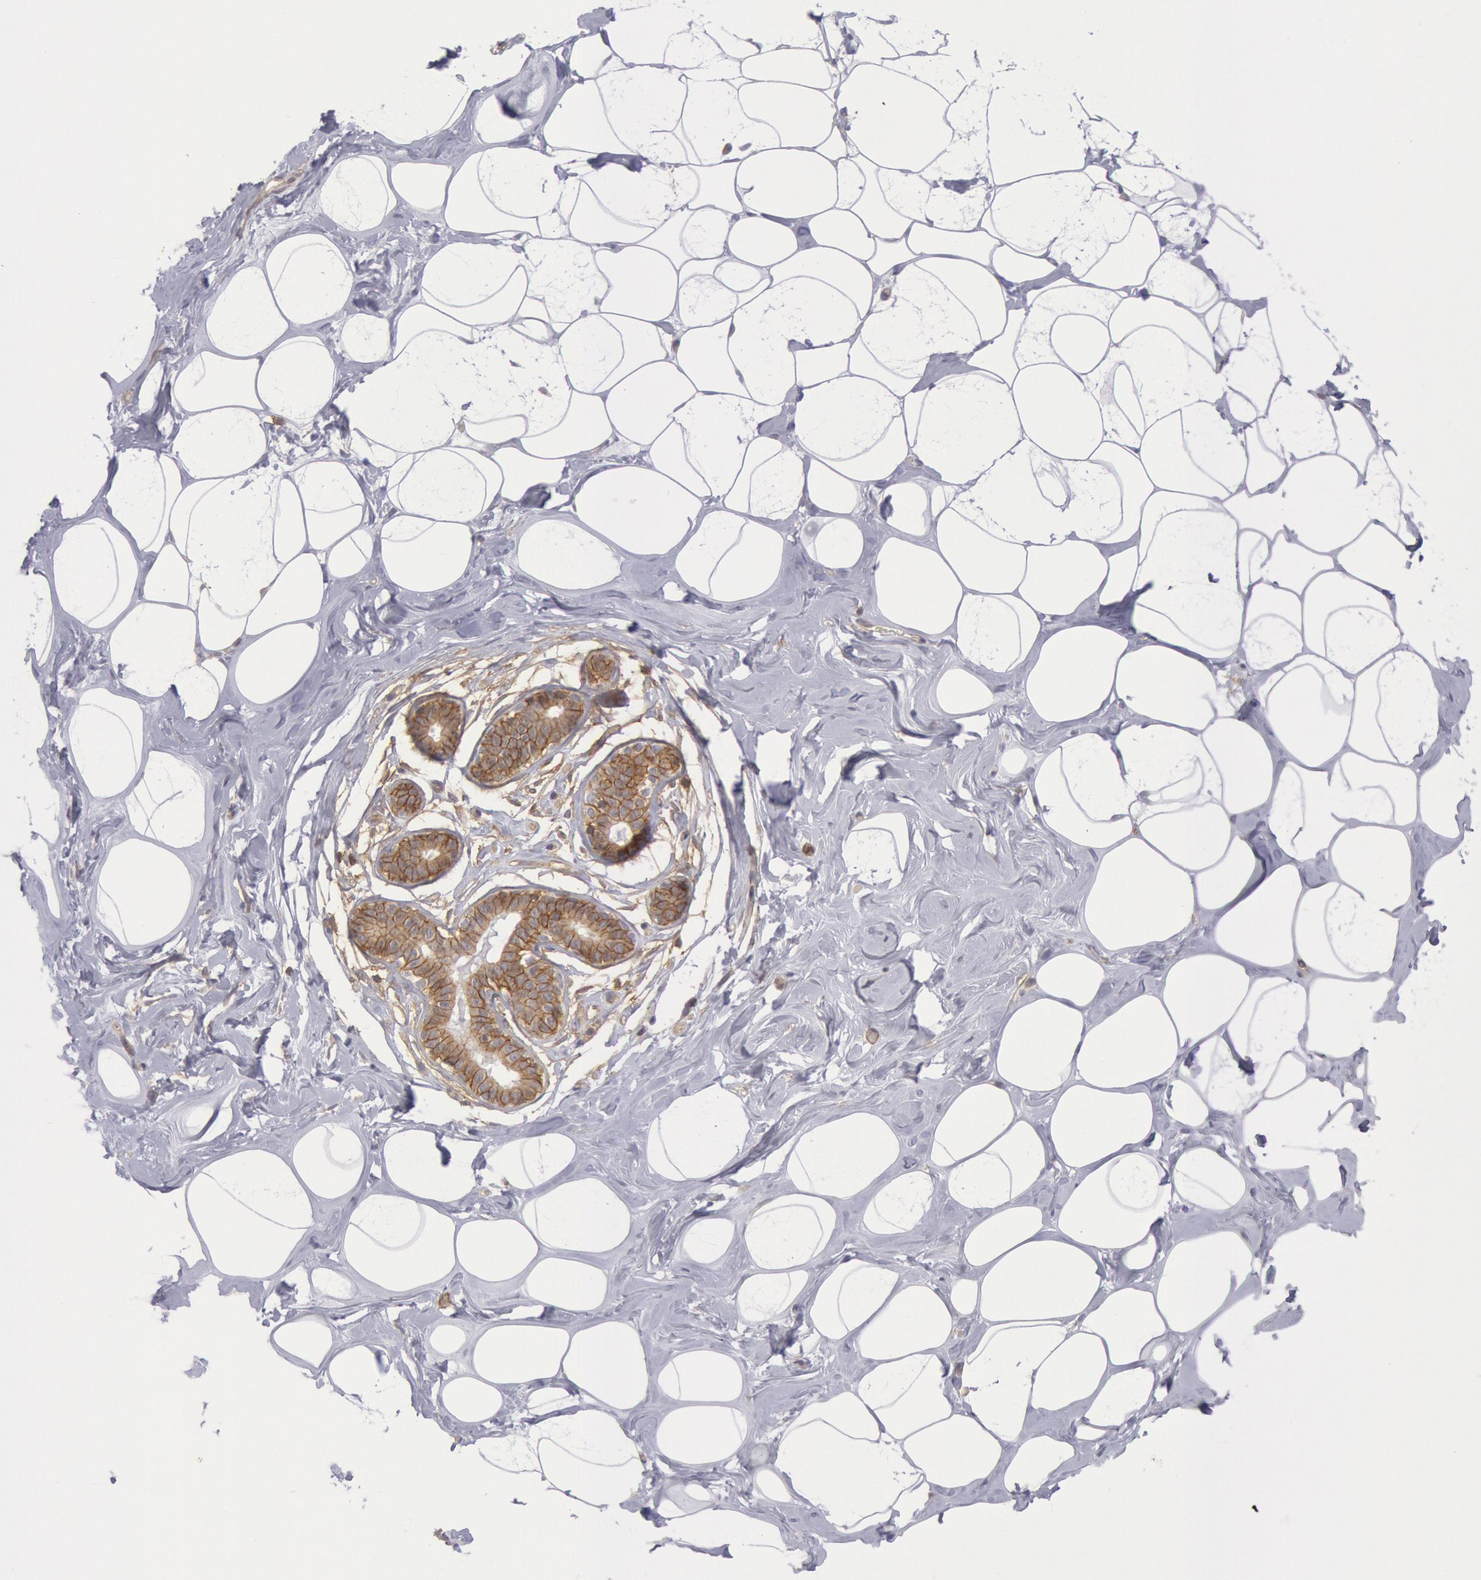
{"staining": {"intensity": "negative", "quantity": "none", "location": "none"}, "tissue": "breast", "cell_type": "Adipocytes", "image_type": "normal", "snomed": [{"axis": "morphology", "description": "Normal tissue, NOS"}, {"axis": "morphology", "description": "Fibrosis, NOS"}, {"axis": "topography", "description": "Breast"}], "caption": "Breast stained for a protein using immunohistochemistry (IHC) reveals no positivity adipocytes.", "gene": "STX4", "patient": {"sex": "female", "age": 39}}